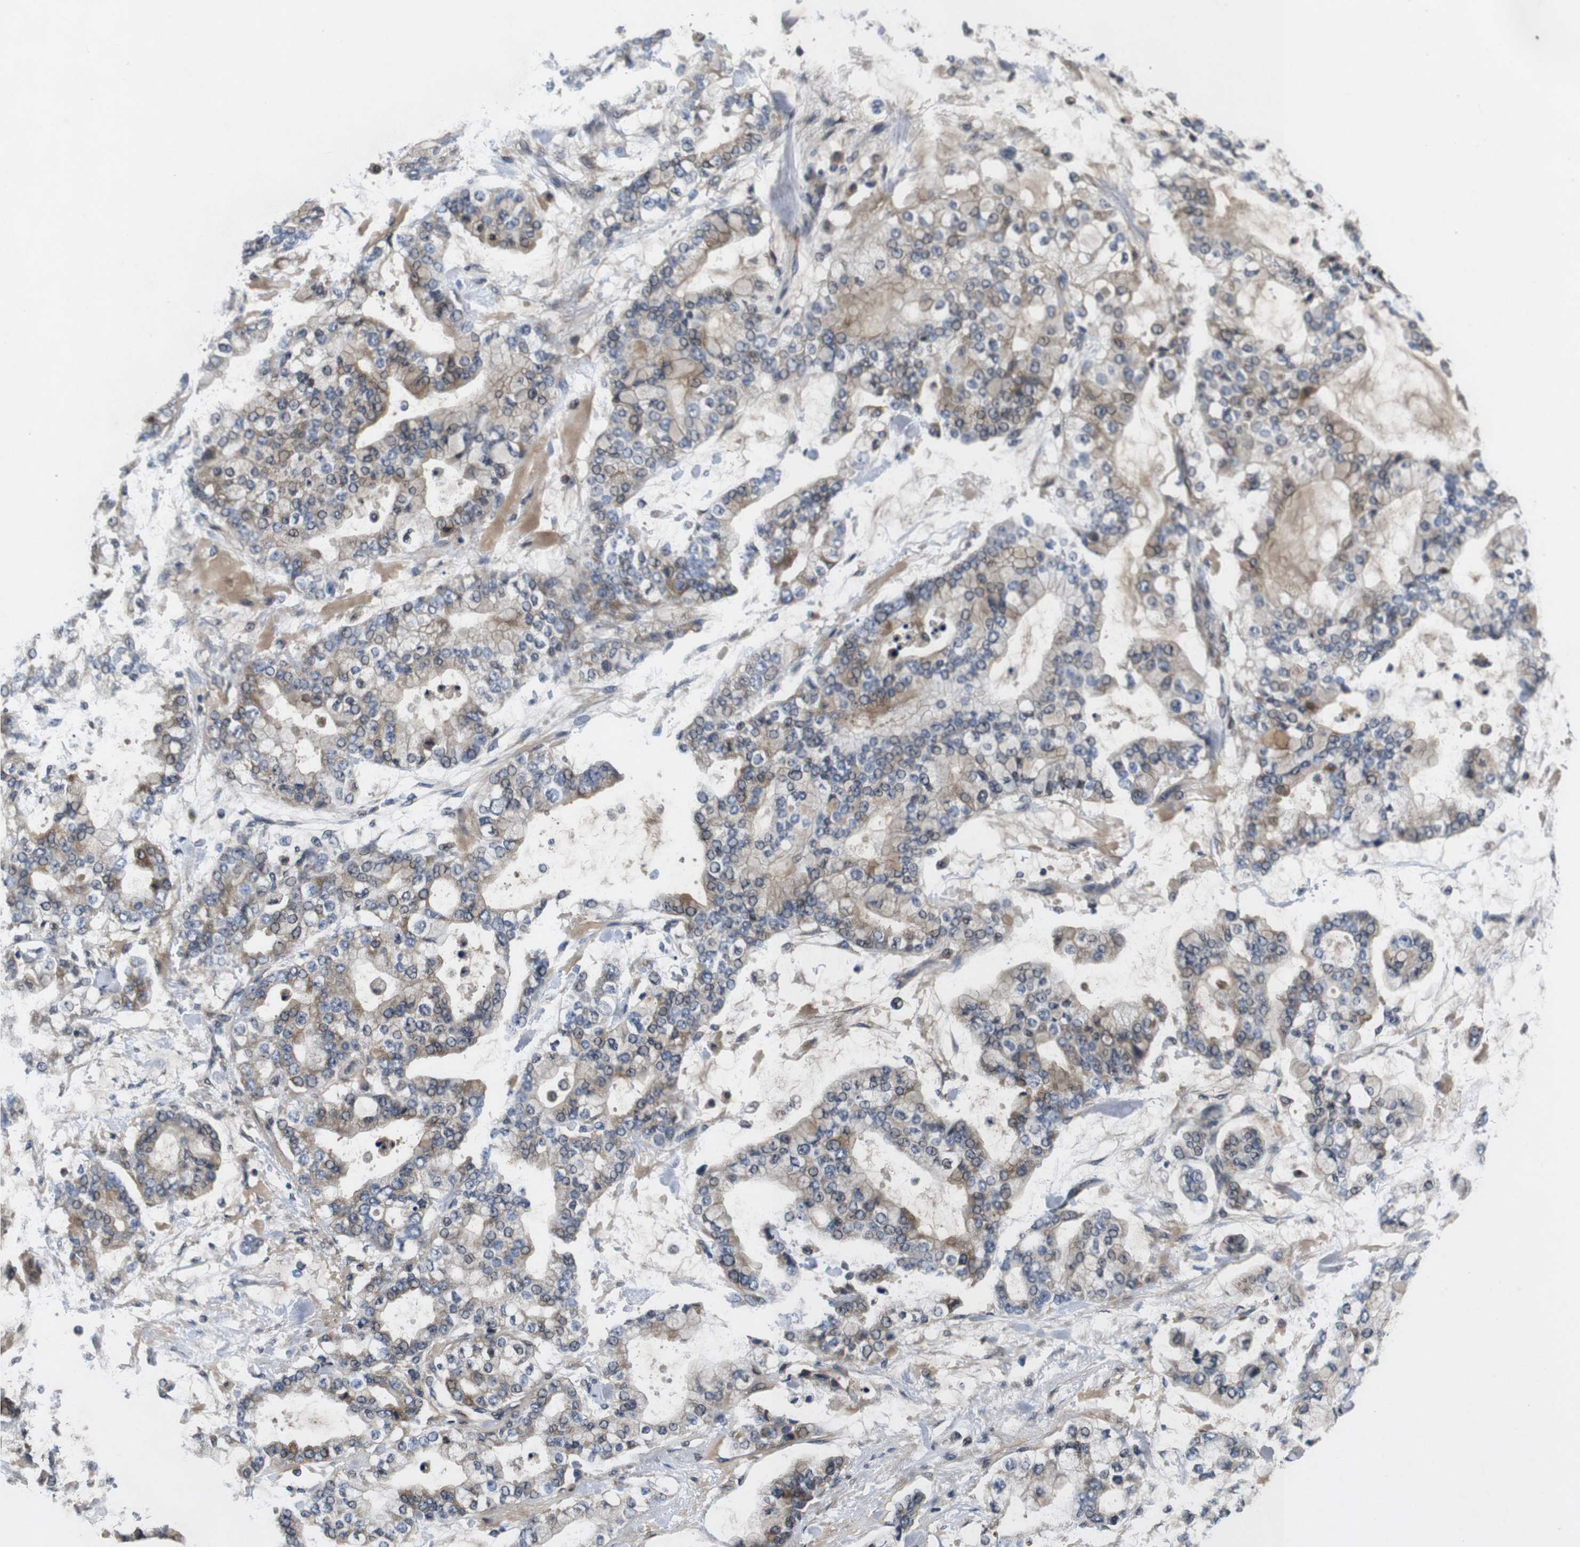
{"staining": {"intensity": "weak", "quantity": ">75%", "location": "cytoplasmic/membranous"}, "tissue": "stomach cancer", "cell_type": "Tumor cells", "image_type": "cancer", "snomed": [{"axis": "morphology", "description": "Normal tissue, NOS"}, {"axis": "morphology", "description": "Adenocarcinoma, NOS"}, {"axis": "topography", "description": "Stomach, upper"}, {"axis": "topography", "description": "Stomach"}], "caption": "Stomach adenocarcinoma stained for a protein (brown) reveals weak cytoplasmic/membranous positive expression in about >75% of tumor cells.", "gene": "ZBTB46", "patient": {"sex": "male", "age": 76}}